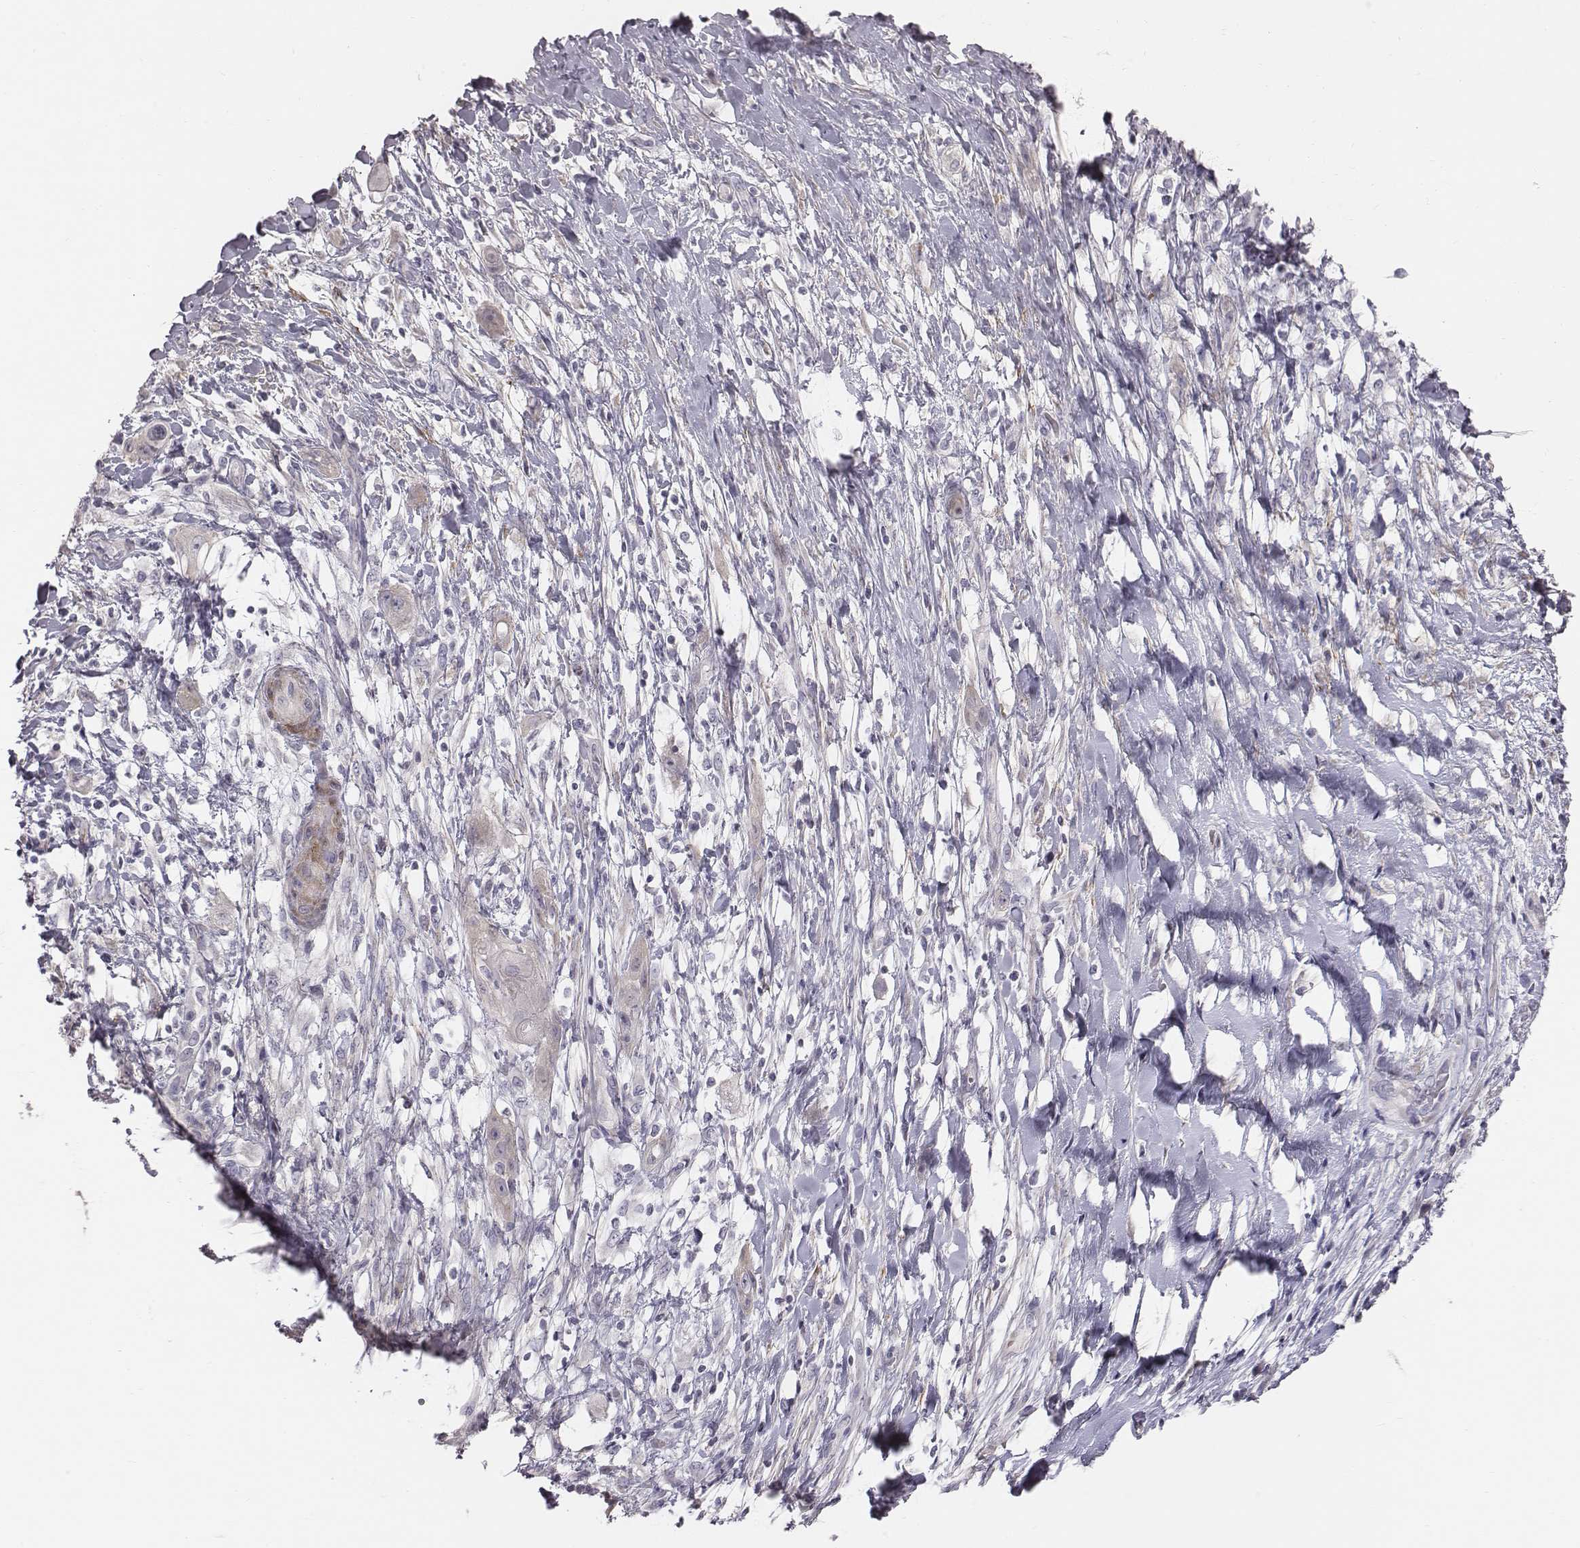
{"staining": {"intensity": "negative", "quantity": "none", "location": "none"}, "tissue": "skin cancer", "cell_type": "Tumor cells", "image_type": "cancer", "snomed": [{"axis": "morphology", "description": "Squamous cell carcinoma, NOS"}, {"axis": "topography", "description": "Skin"}], "caption": "The IHC histopathology image has no significant staining in tumor cells of skin cancer (squamous cell carcinoma) tissue.", "gene": "PRKCZ", "patient": {"sex": "male", "age": 62}}